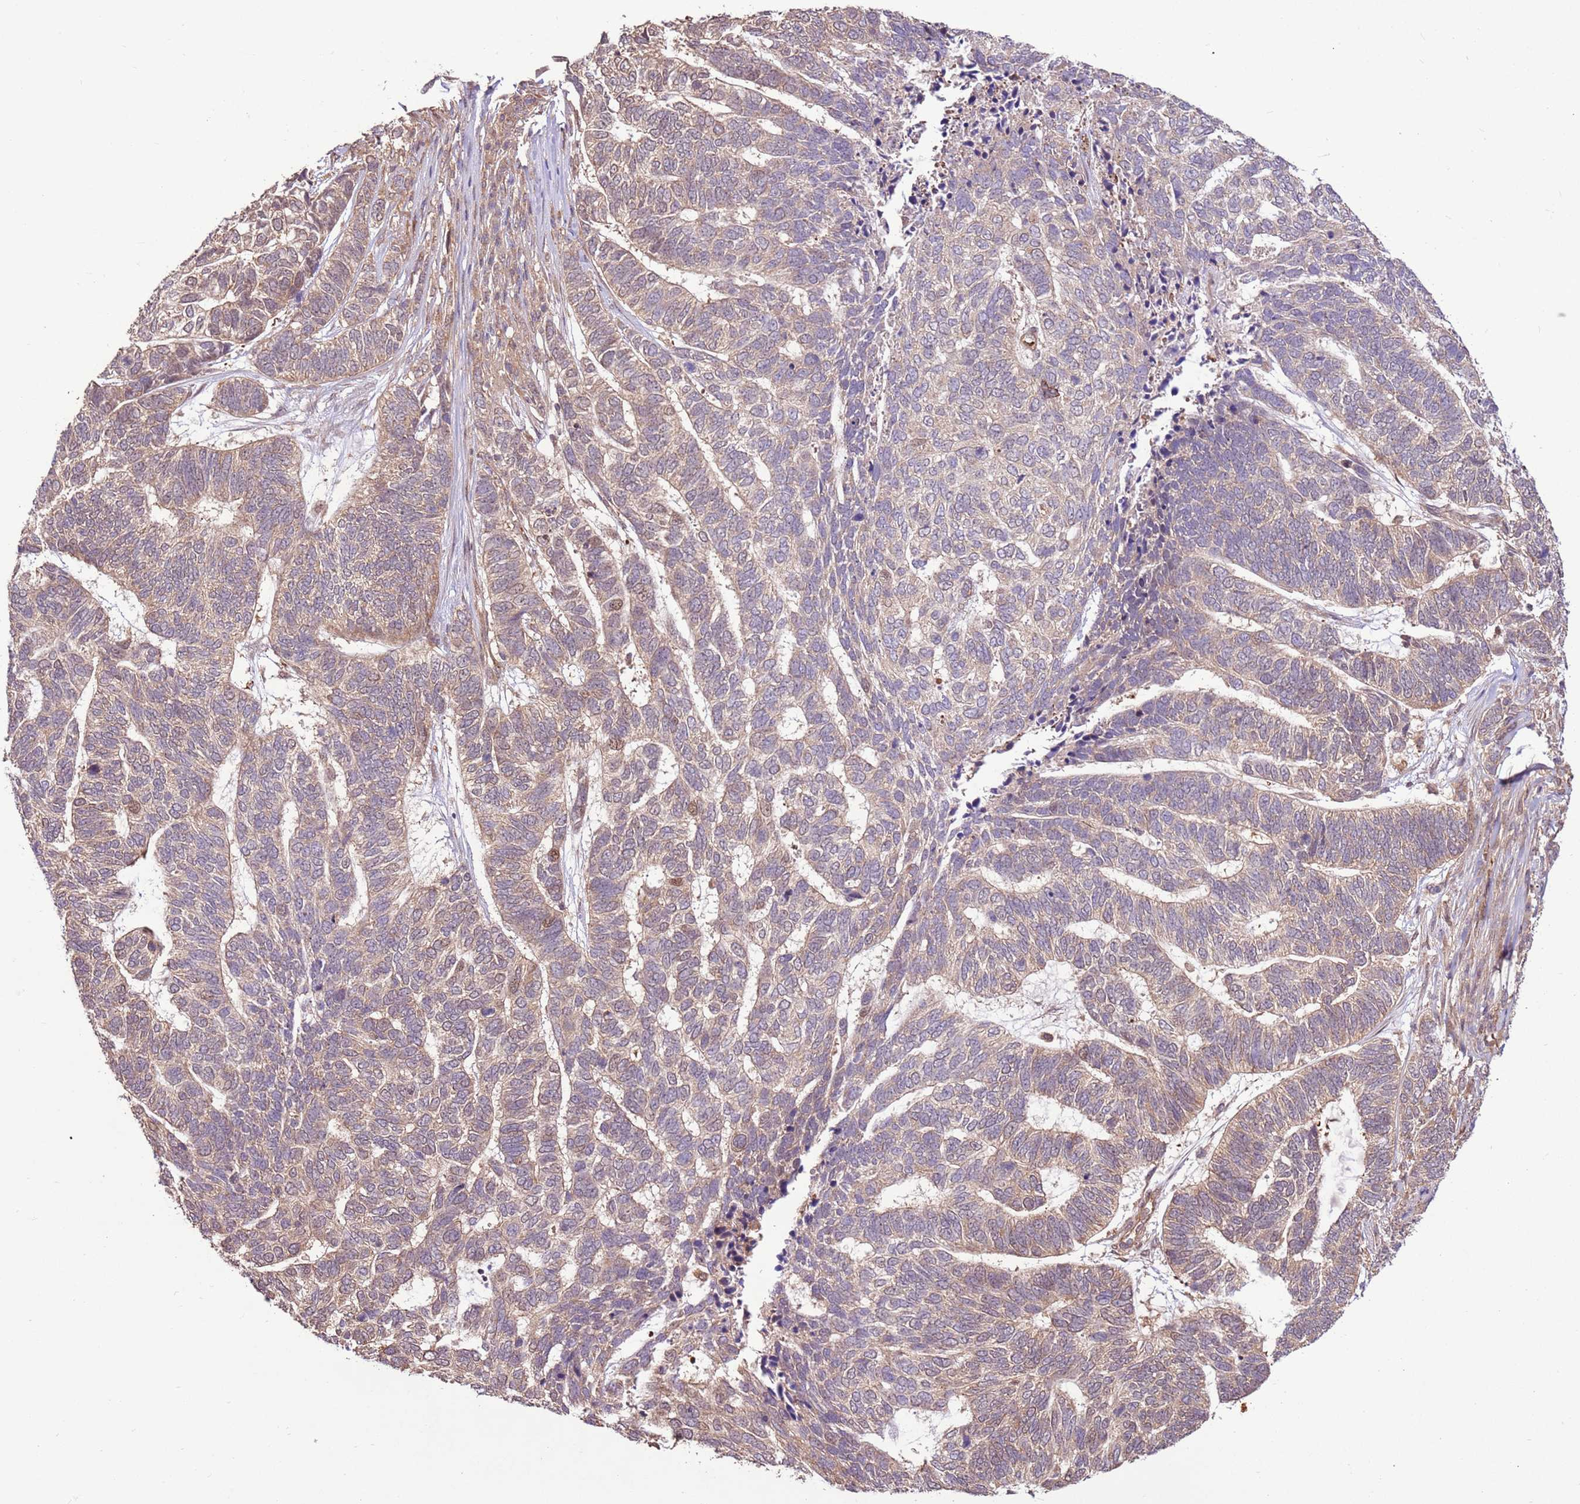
{"staining": {"intensity": "weak", "quantity": "<25%", "location": "nuclear"}, "tissue": "skin cancer", "cell_type": "Tumor cells", "image_type": "cancer", "snomed": [{"axis": "morphology", "description": "Basal cell carcinoma"}, {"axis": "topography", "description": "Skin"}], "caption": "Immunohistochemical staining of basal cell carcinoma (skin) displays no significant staining in tumor cells.", "gene": "CCDC112", "patient": {"sex": "female", "age": 65}}